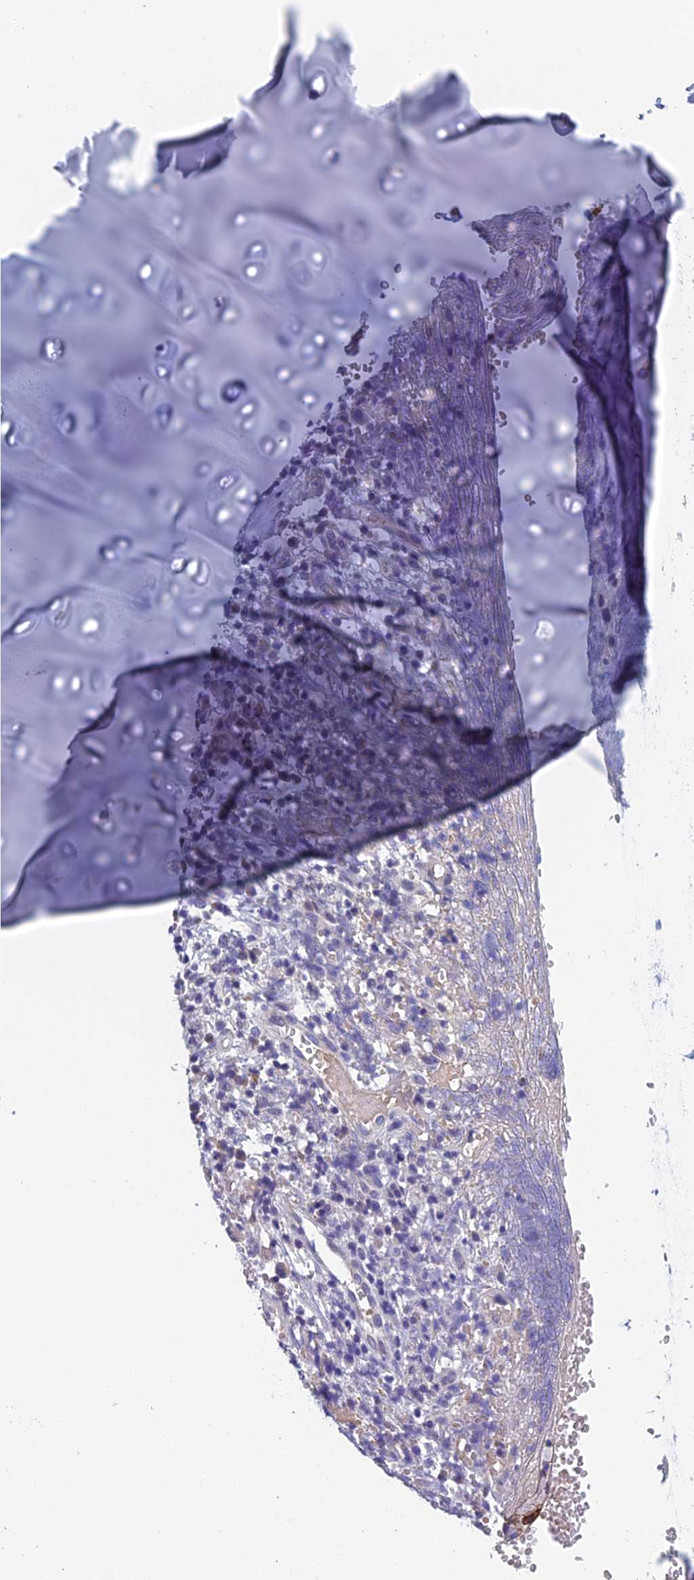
{"staining": {"intensity": "negative", "quantity": "none", "location": "none"}, "tissue": "soft tissue", "cell_type": "Chondrocytes", "image_type": "normal", "snomed": [{"axis": "morphology", "description": "Normal tissue, NOS"}, {"axis": "morphology", "description": "Basal cell carcinoma"}, {"axis": "topography", "description": "Cartilage tissue"}, {"axis": "topography", "description": "Nasopharynx"}, {"axis": "topography", "description": "Oral tissue"}], "caption": "A high-resolution histopathology image shows IHC staining of benign soft tissue, which demonstrates no significant positivity in chondrocytes. (DAB (3,3'-diaminobenzidine) immunohistochemistry, high magnification).", "gene": "RBM41", "patient": {"sex": "female", "age": 77}}